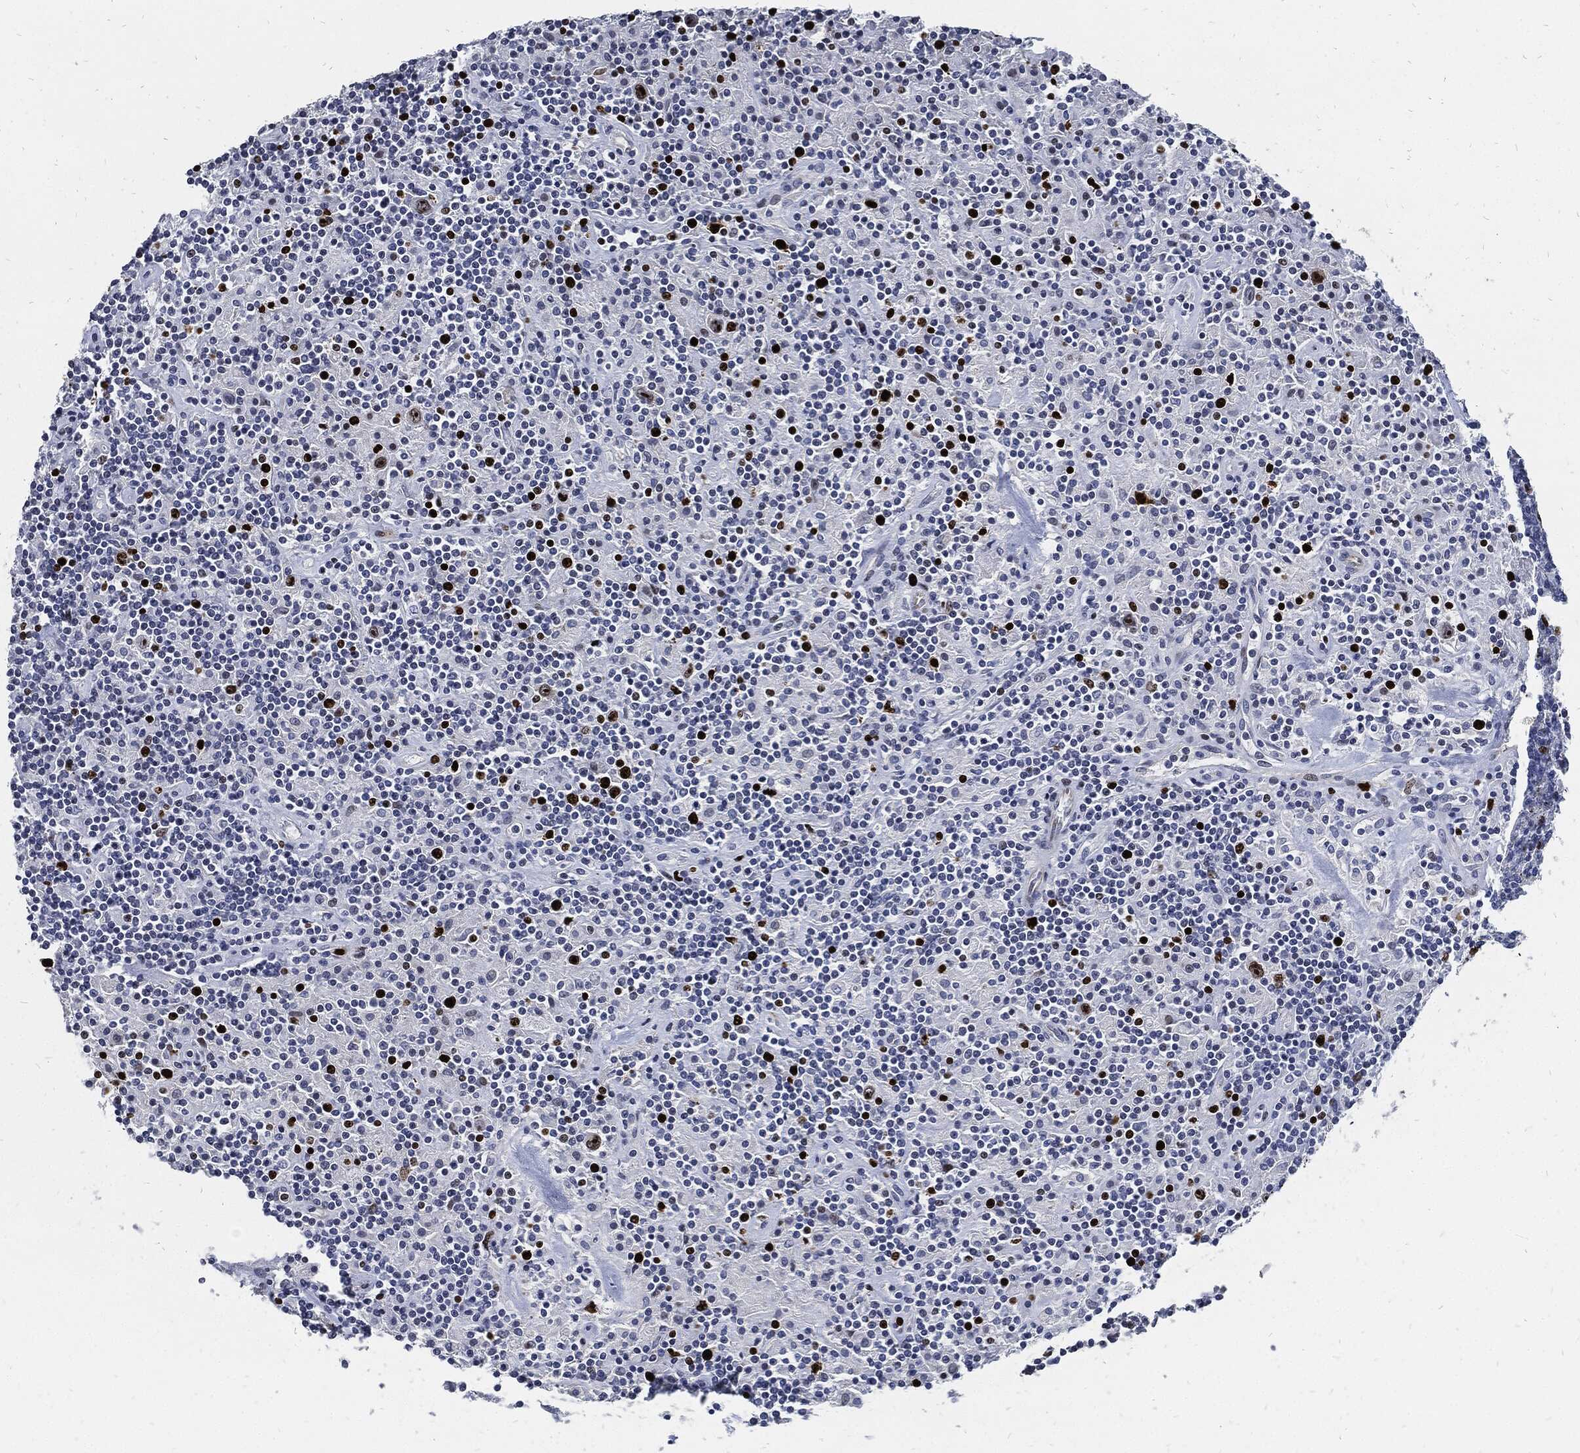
{"staining": {"intensity": "strong", "quantity": ">75%", "location": "nuclear"}, "tissue": "lymphoma", "cell_type": "Tumor cells", "image_type": "cancer", "snomed": [{"axis": "morphology", "description": "Hodgkin's disease, NOS"}, {"axis": "topography", "description": "Lymph node"}], "caption": "A high-resolution histopathology image shows immunohistochemistry staining of lymphoma, which reveals strong nuclear positivity in approximately >75% of tumor cells.", "gene": "MKI67", "patient": {"sex": "male", "age": 70}}